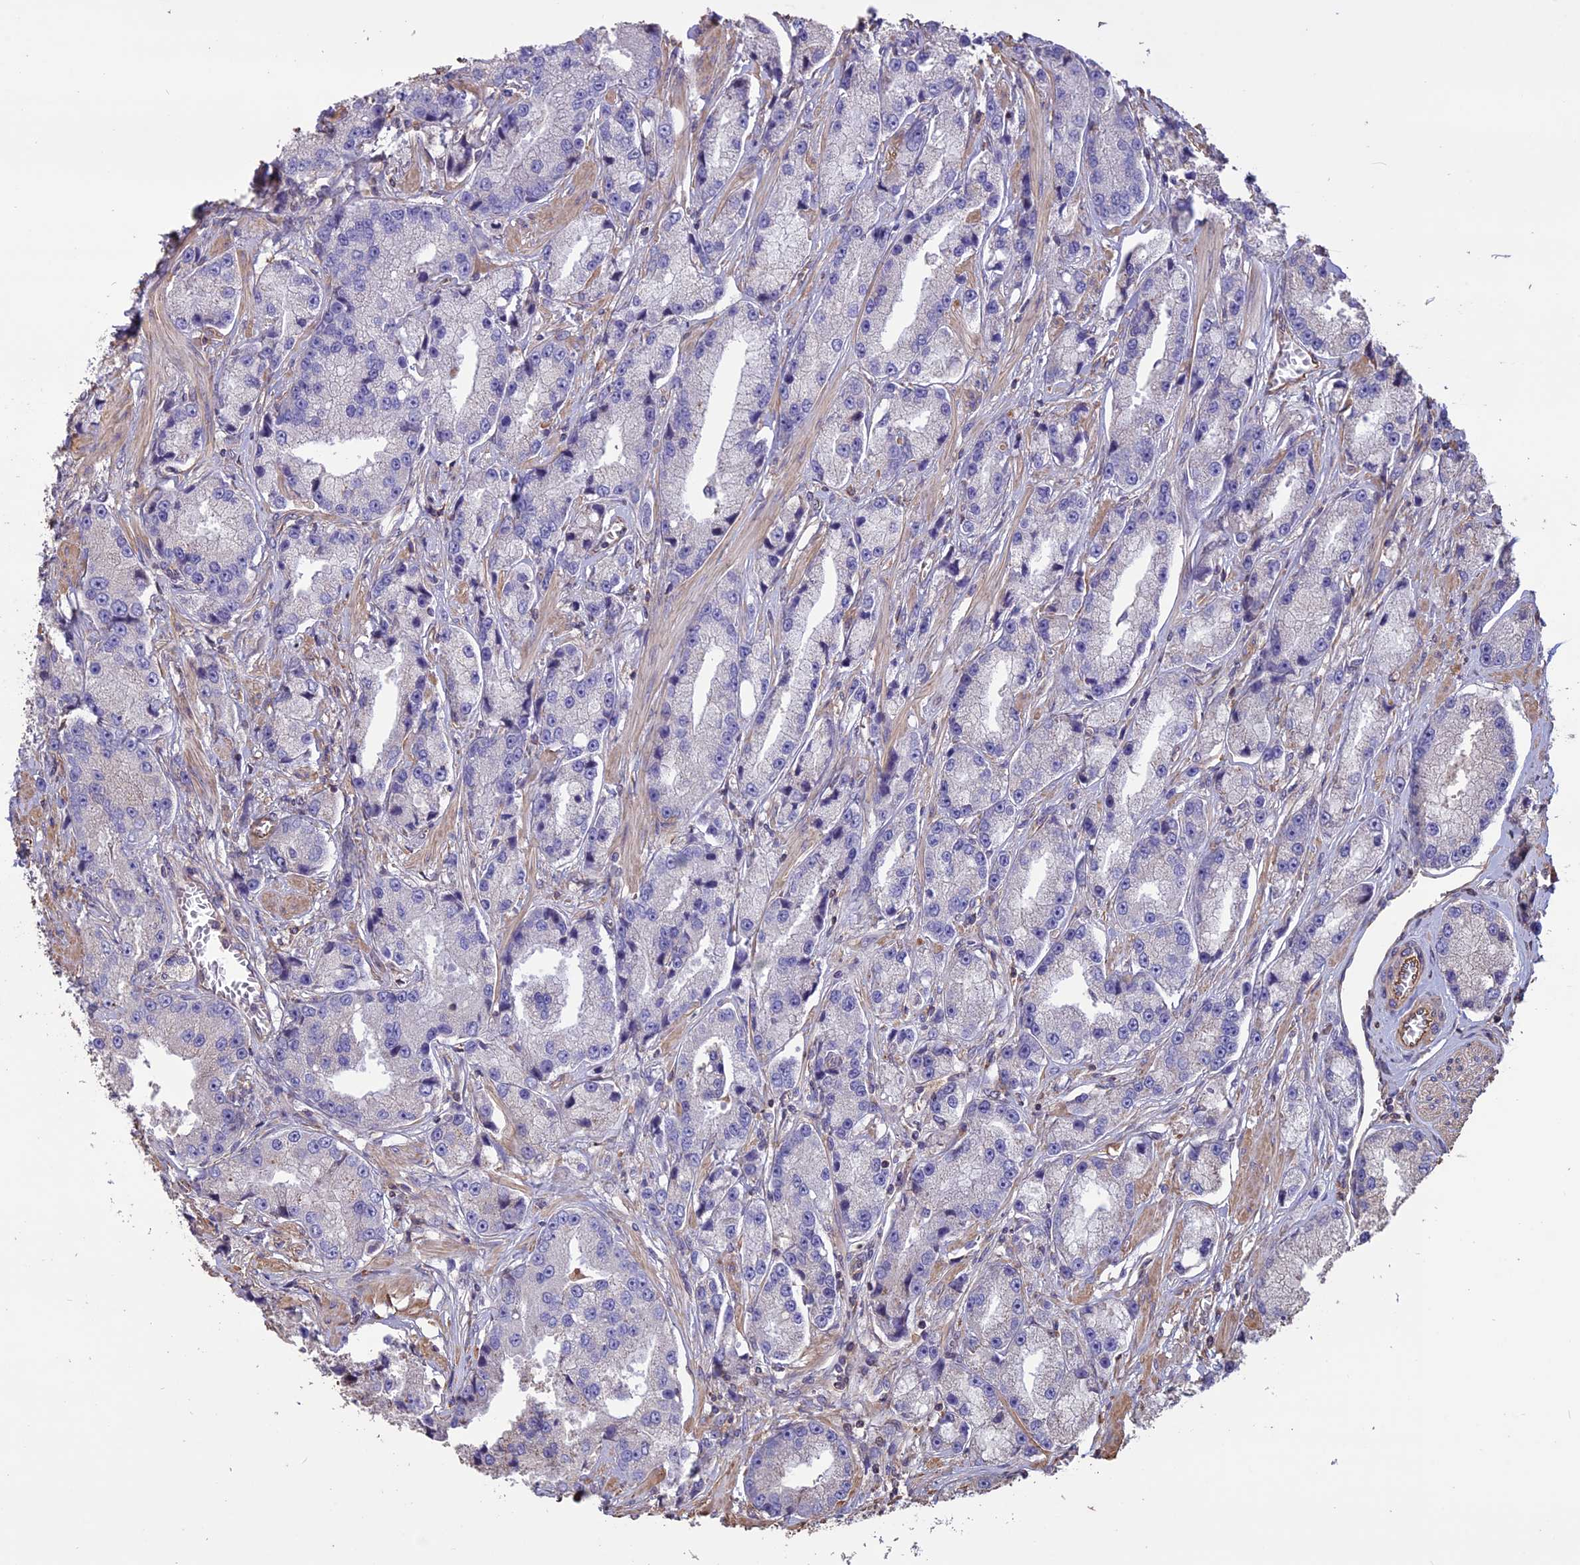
{"staining": {"intensity": "negative", "quantity": "none", "location": "none"}, "tissue": "prostate cancer", "cell_type": "Tumor cells", "image_type": "cancer", "snomed": [{"axis": "morphology", "description": "Adenocarcinoma, High grade"}, {"axis": "topography", "description": "Prostate"}], "caption": "Immunohistochemistry (IHC) micrograph of neoplastic tissue: human prostate cancer (adenocarcinoma (high-grade)) stained with DAB exhibits no significant protein positivity in tumor cells. (DAB (3,3'-diaminobenzidine) IHC with hematoxylin counter stain).", "gene": "CCDC148", "patient": {"sex": "male", "age": 74}}